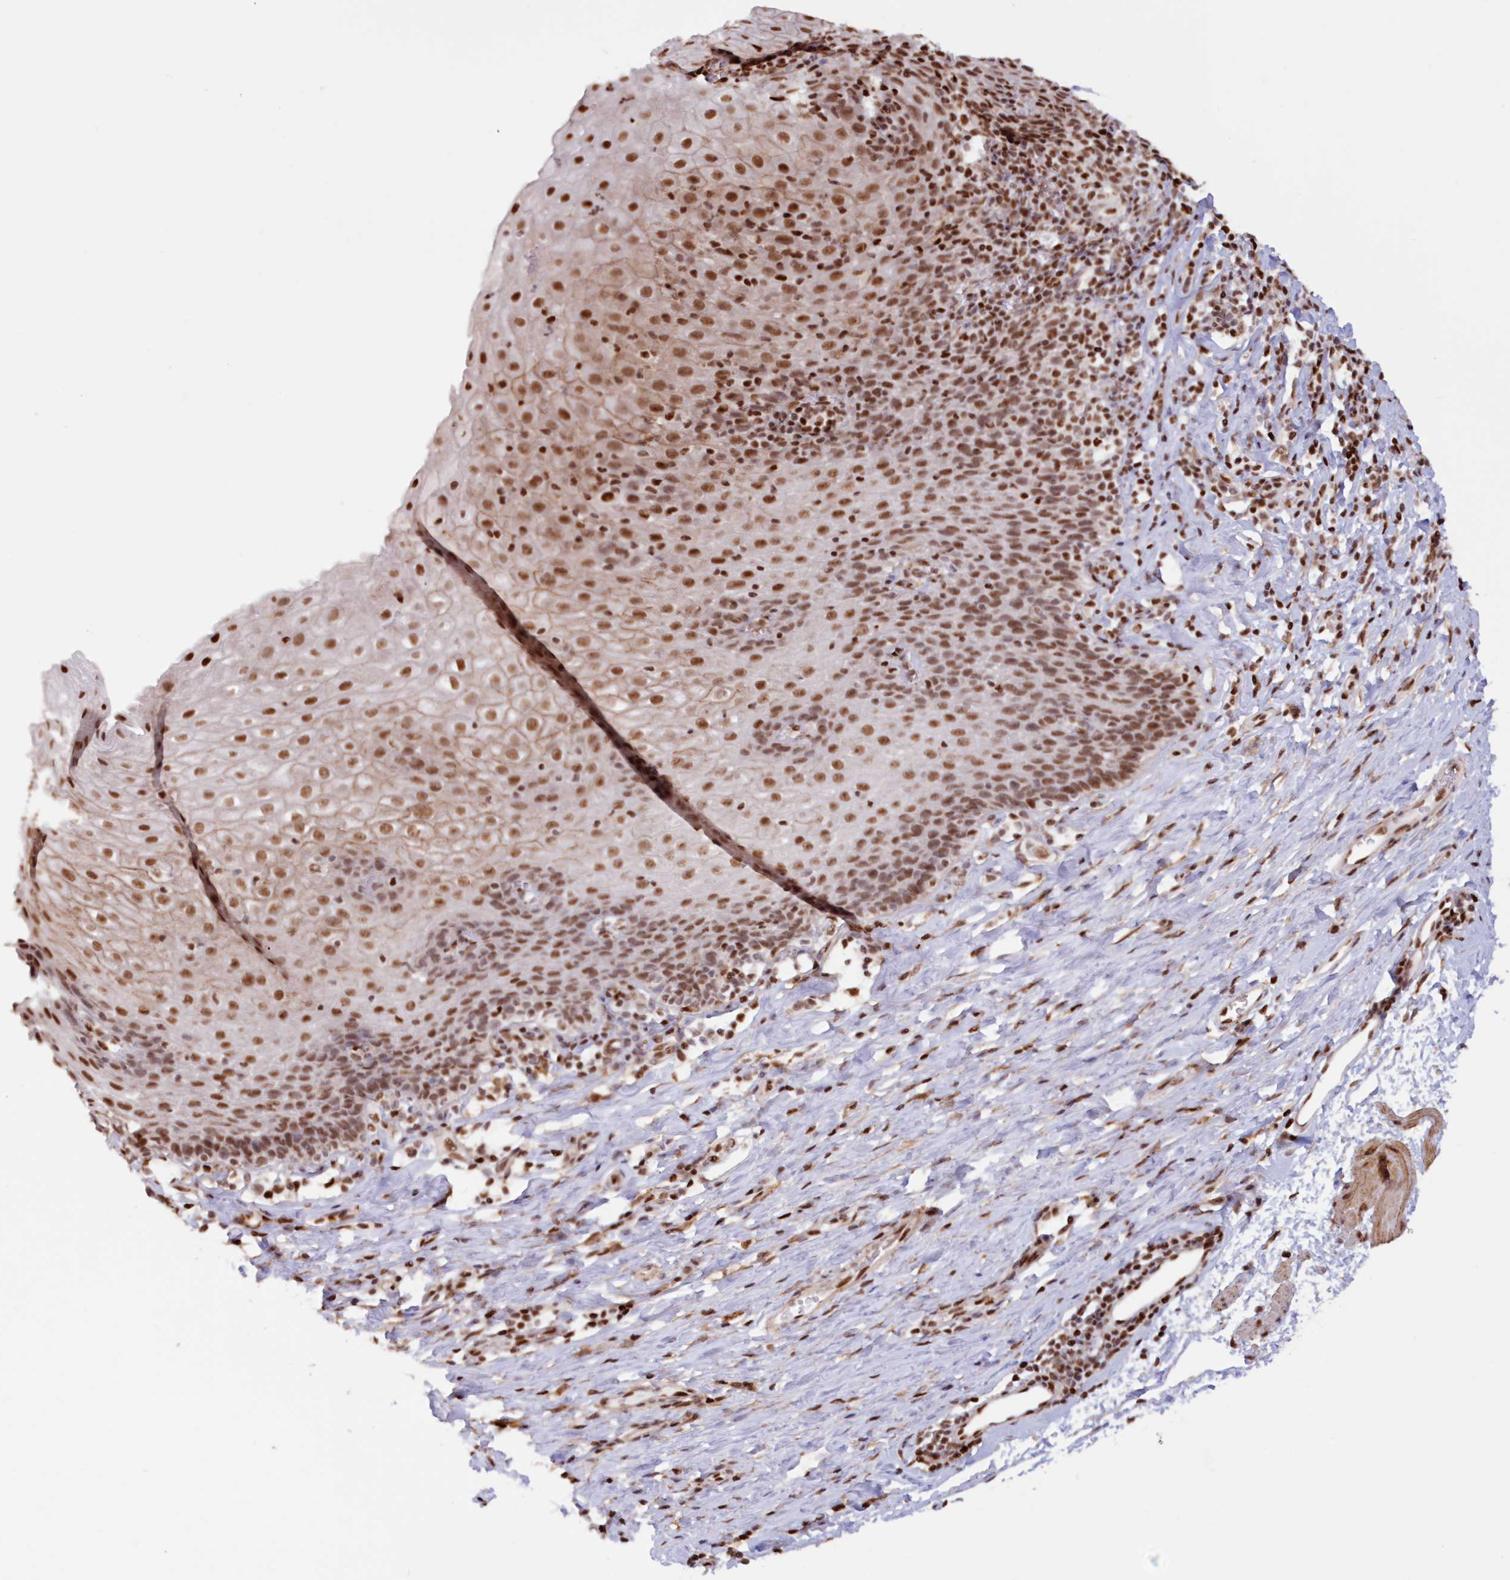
{"staining": {"intensity": "moderate", "quantity": ">75%", "location": "nuclear"}, "tissue": "esophagus", "cell_type": "Squamous epithelial cells", "image_type": "normal", "snomed": [{"axis": "morphology", "description": "Normal tissue, NOS"}, {"axis": "topography", "description": "Esophagus"}], "caption": "Brown immunohistochemical staining in unremarkable esophagus reveals moderate nuclear positivity in about >75% of squamous epithelial cells.", "gene": "POLR2B", "patient": {"sex": "female", "age": 61}}